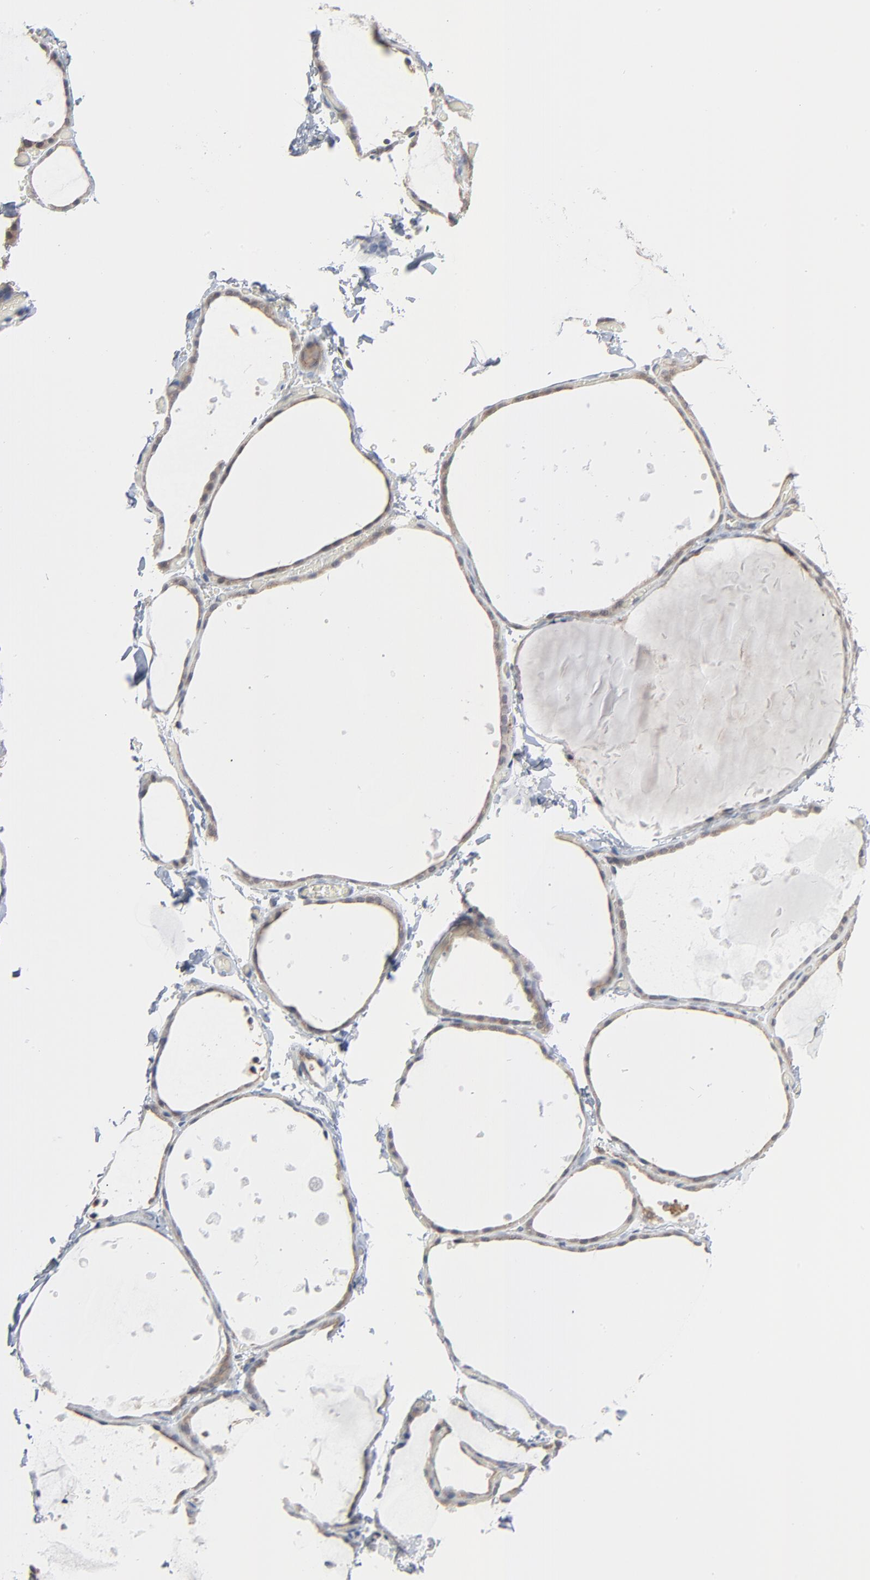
{"staining": {"intensity": "weak", "quantity": ">75%", "location": "cytoplasmic/membranous"}, "tissue": "thyroid gland", "cell_type": "Glandular cells", "image_type": "normal", "snomed": [{"axis": "morphology", "description": "Normal tissue, NOS"}, {"axis": "topography", "description": "Thyroid gland"}], "caption": "A high-resolution histopathology image shows immunohistochemistry staining of unremarkable thyroid gland, which demonstrates weak cytoplasmic/membranous positivity in about >75% of glandular cells. (Brightfield microscopy of DAB IHC at high magnification).", "gene": "ITPR3", "patient": {"sex": "female", "age": 22}}